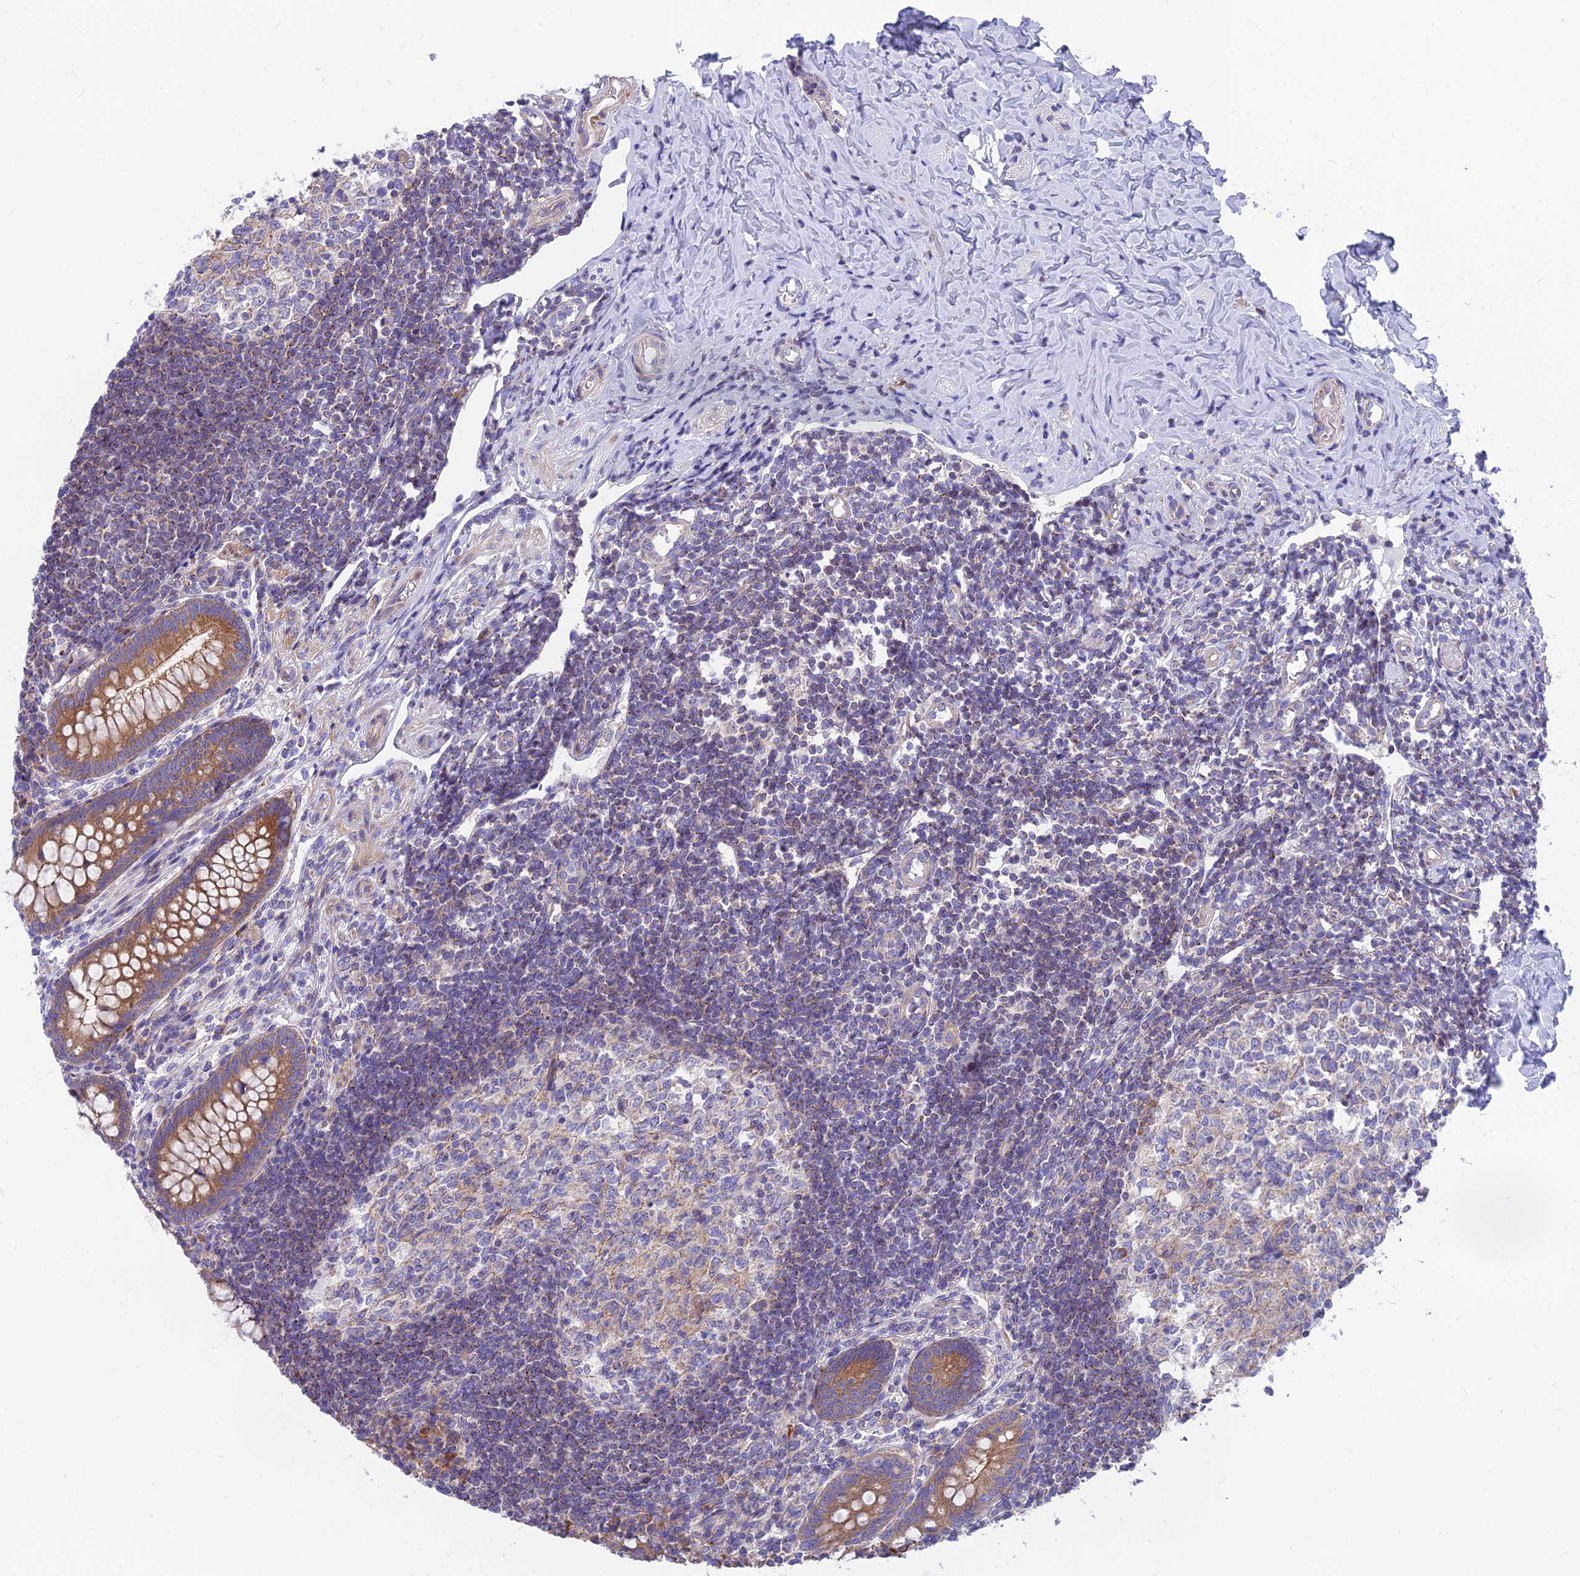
{"staining": {"intensity": "moderate", "quantity": ">75%", "location": "cytoplasmic/membranous"}, "tissue": "appendix", "cell_type": "Glandular cells", "image_type": "normal", "snomed": [{"axis": "morphology", "description": "Normal tissue, NOS"}, {"axis": "topography", "description": "Appendix"}], "caption": "Immunohistochemistry of normal appendix demonstrates medium levels of moderate cytoplasmic/membranous positivity in about >75% of glandular cells.", "gene": "MVB12A", "patient": {"sex": "female", "age": 33}}